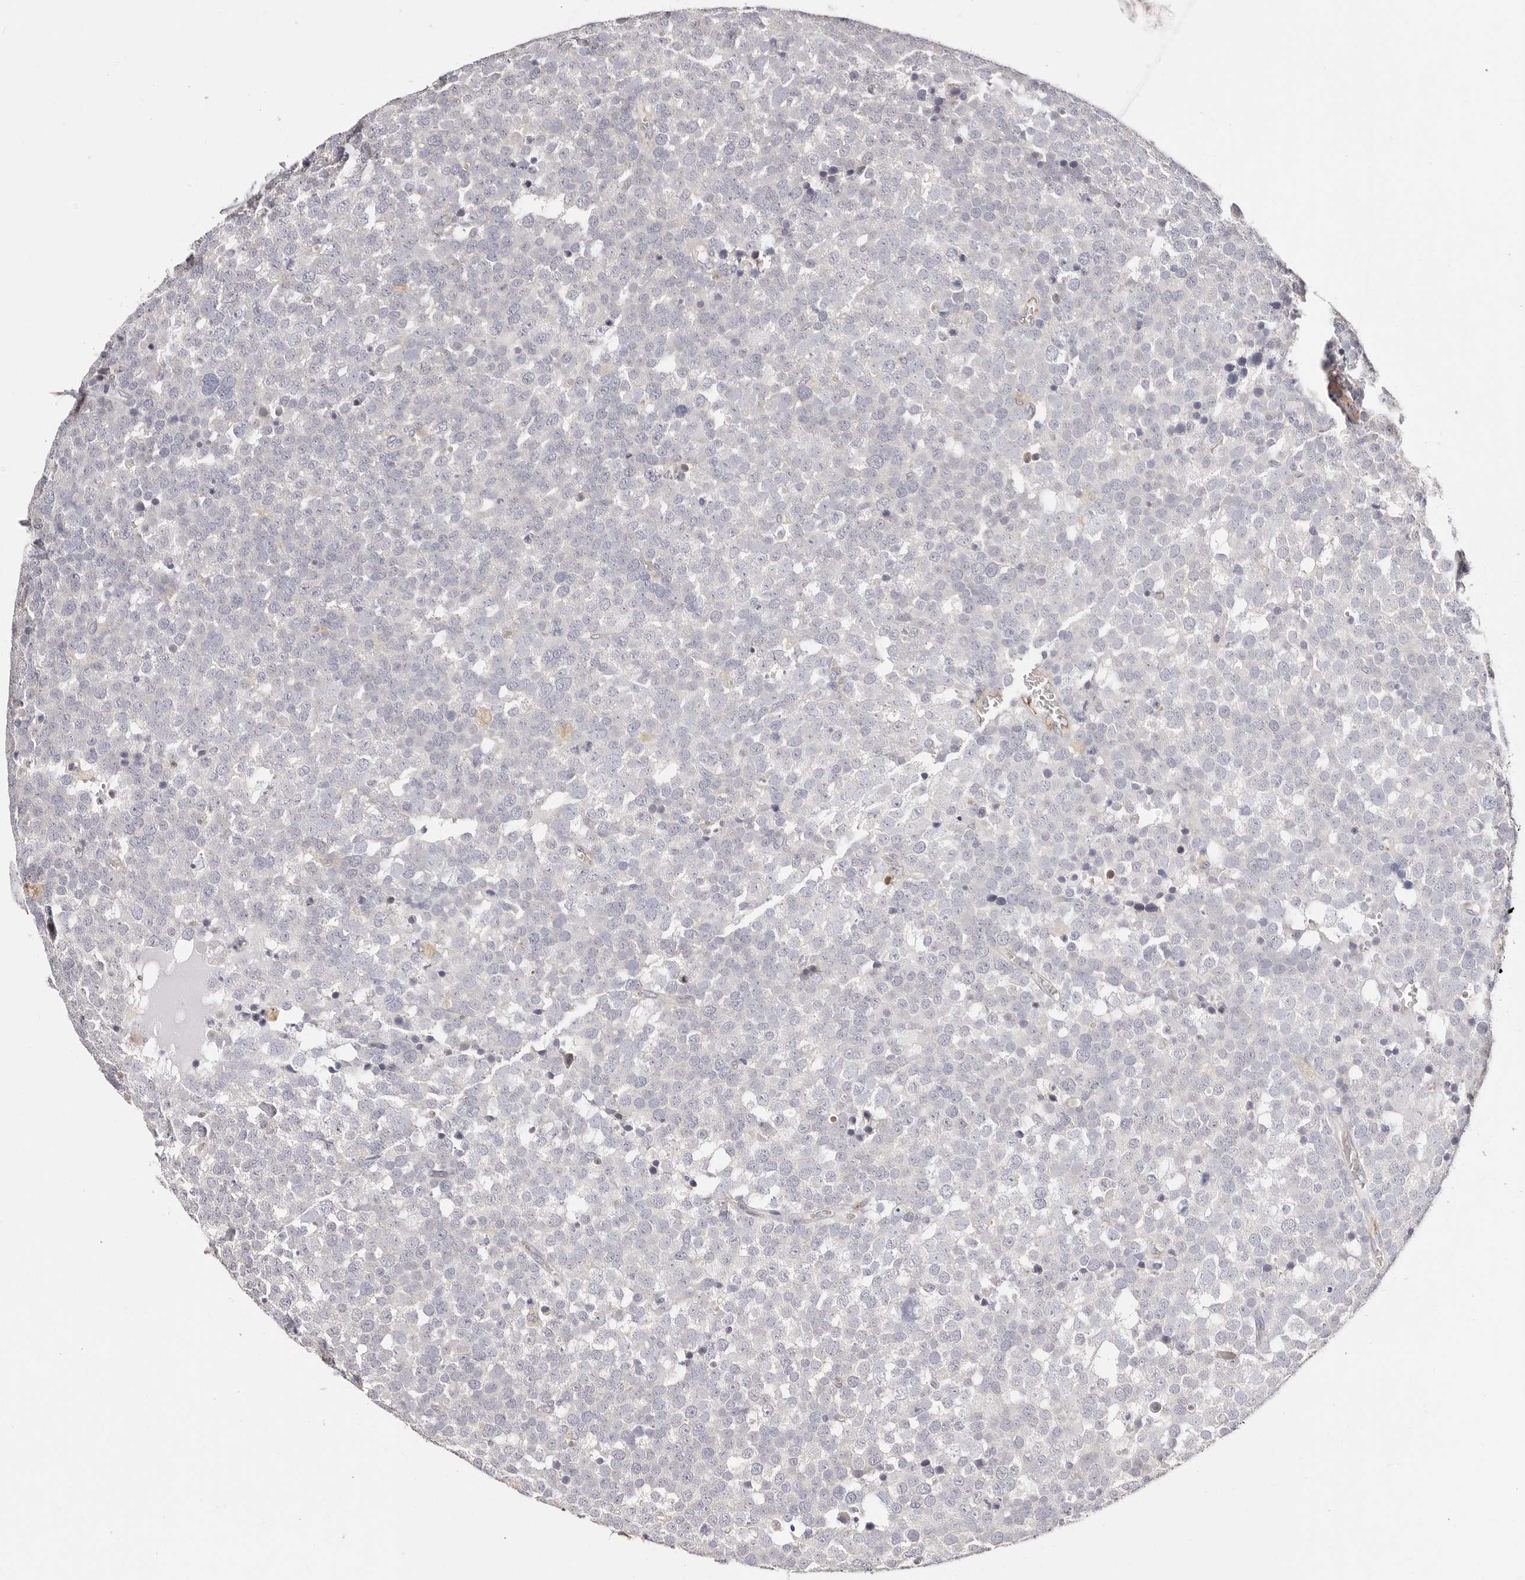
{"staining": {"intensity": "negative", "quantity": "none", "location": "none"}, "tissue": "testis cancer", "cell_type": "Tumor cells", "image_type": "cancer", "snomed": [{"axis": "morphology", "description": "Seminoma, NOS"}, {"axis": "topography", "description": "Testis"}], "caption": "Immunohistochemistry (IHC) photomicrograph of testis seminoma stained for a protein (brown), which demonstrates no staining in tumor cells.", "gene": "MAPK1", "patient": {"sex": "male", "age": 71}}